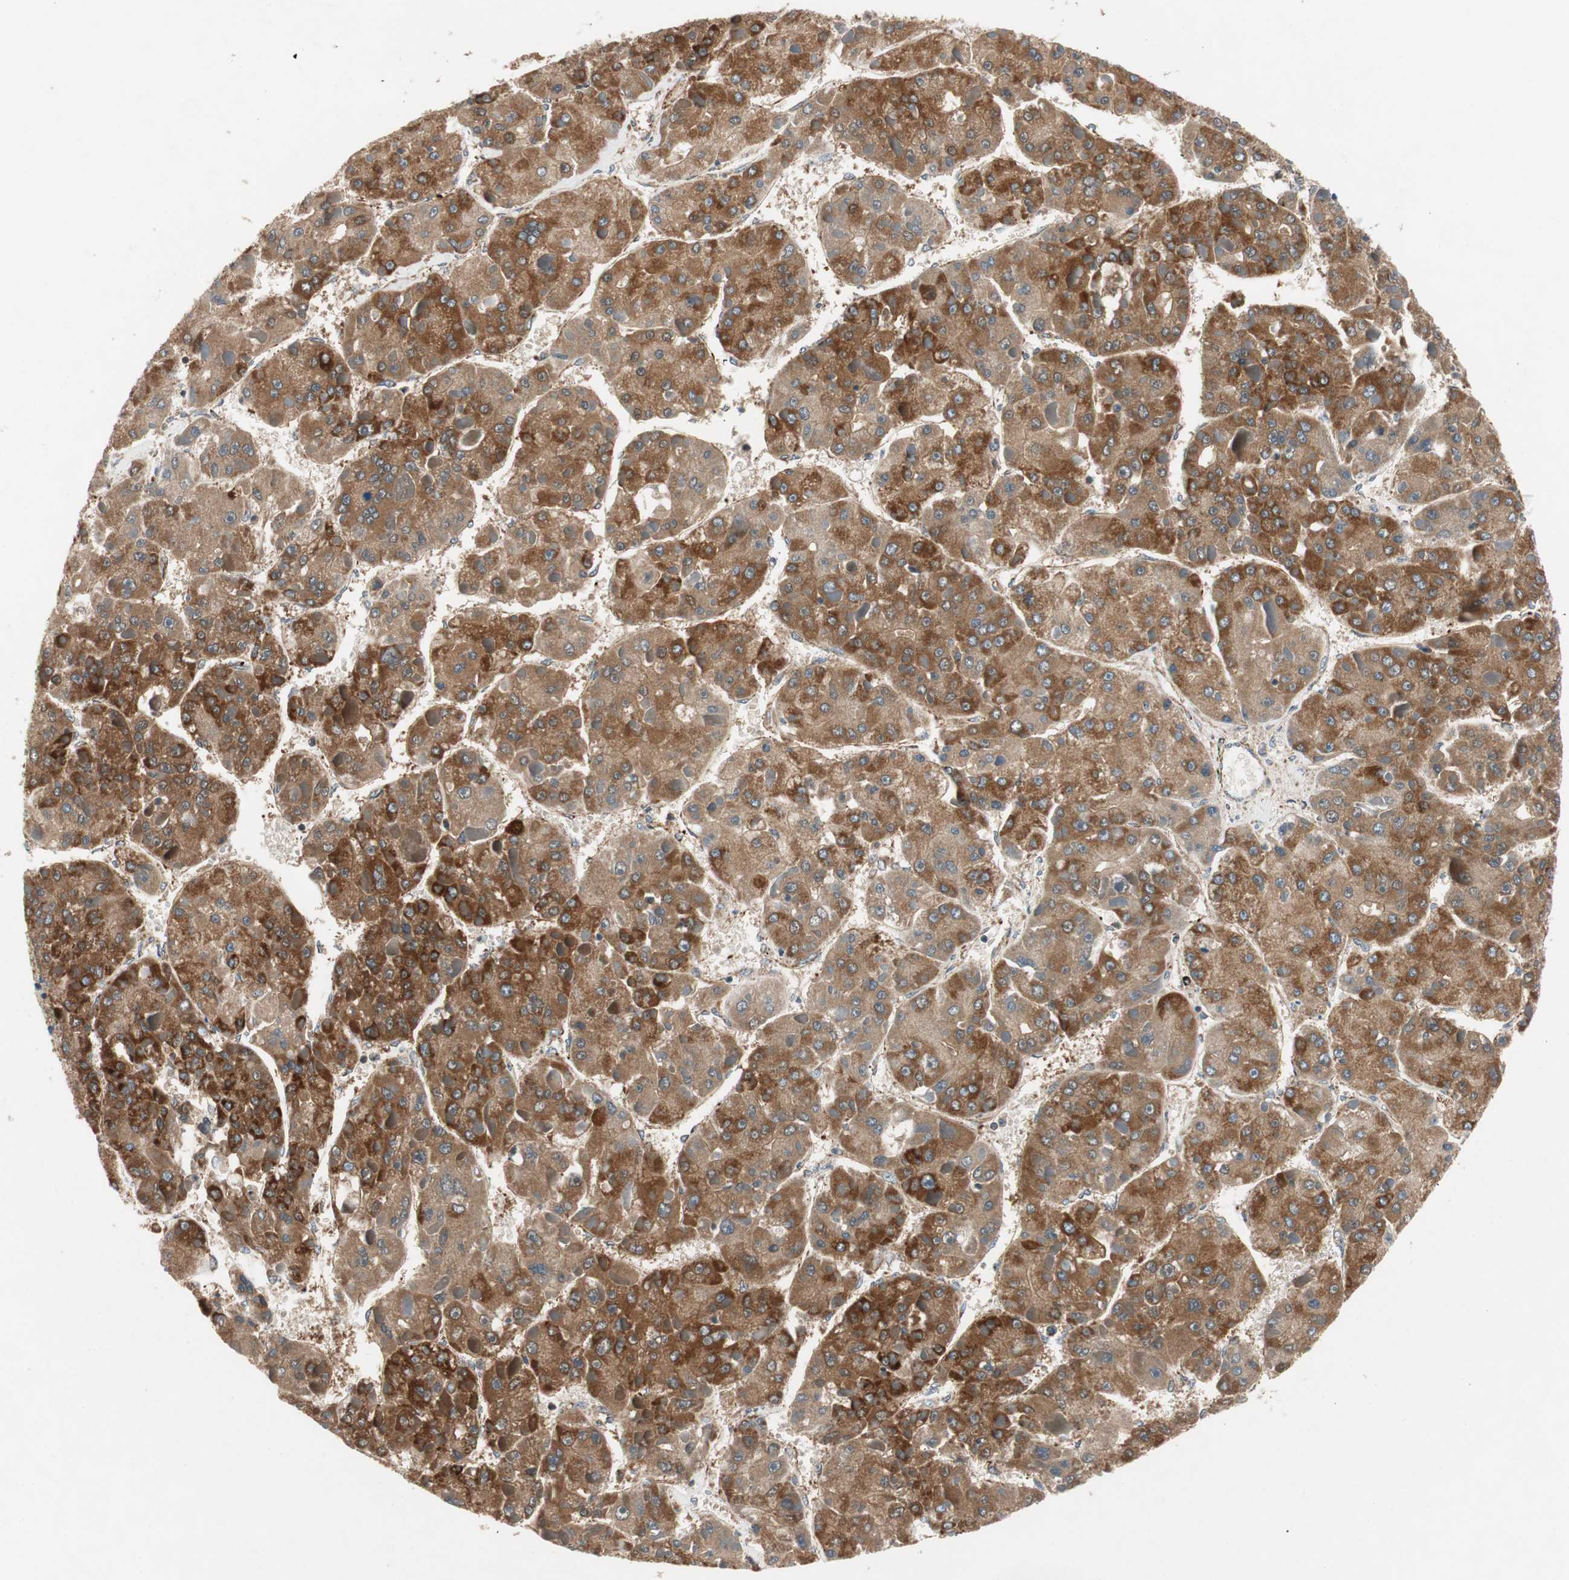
{"staining": {"intensity": "strong", "quantity": ">75%", "location": "cytoplasmic/membranous"}, "tissue": "liver cancer", "cell_type": "Tumor cells", "image_type": "cancer", "snomed": [{"axis": "morphology", "description": "Carcinoma, Hepatocellular, NOS"}, {"axis": "topography", "description": "Liver"}], "caption": "The micrograph exhibits a brown stain indicating the presence of a protein in the cytoplasmic/membranous of tumor cells in liver cancer (hepatocellular carcinoma).", "gene": "AKAP1", "patient": {"sex": "female", "age": 73}}